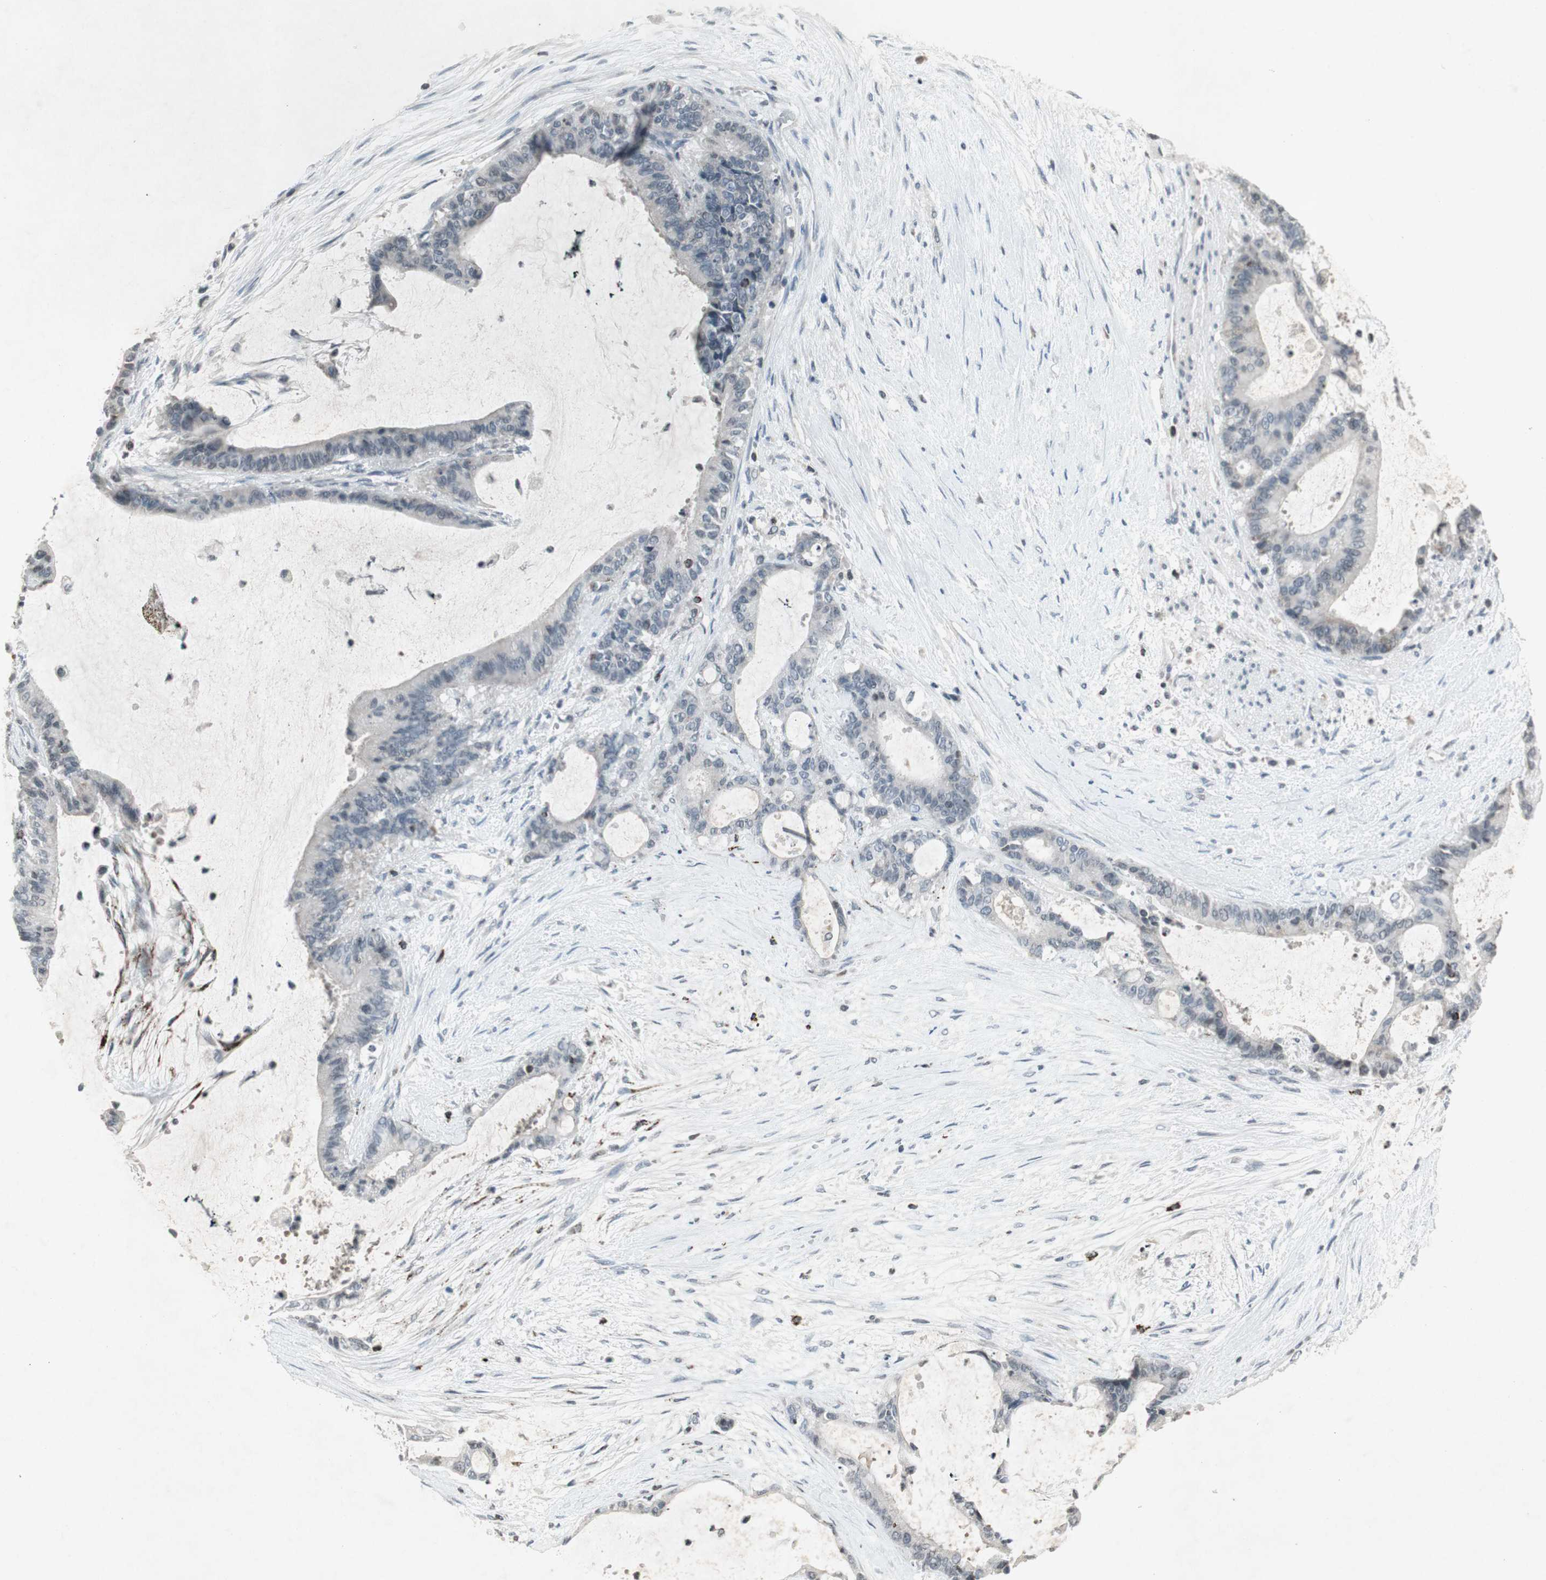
{"staining": {"intensity": "negative", "quantity": "none", "location": "none"}, "tissue": "liver cancer", "cell_type": "Tumor cells", "image_type": "cancer", "snomed": [{"axis": "morphology", "description": "Cholangiocarcinoma"}, {"axis": "topography", "description": "Liver"}], "caption": "This is a micrograph of immunohistochemistry (IHC) staining of cholangiocarcinoma (liver), which shows no expression in tumor cells.", "gene": "ARG2", "patient": {"sex": "female", "age": 73}}